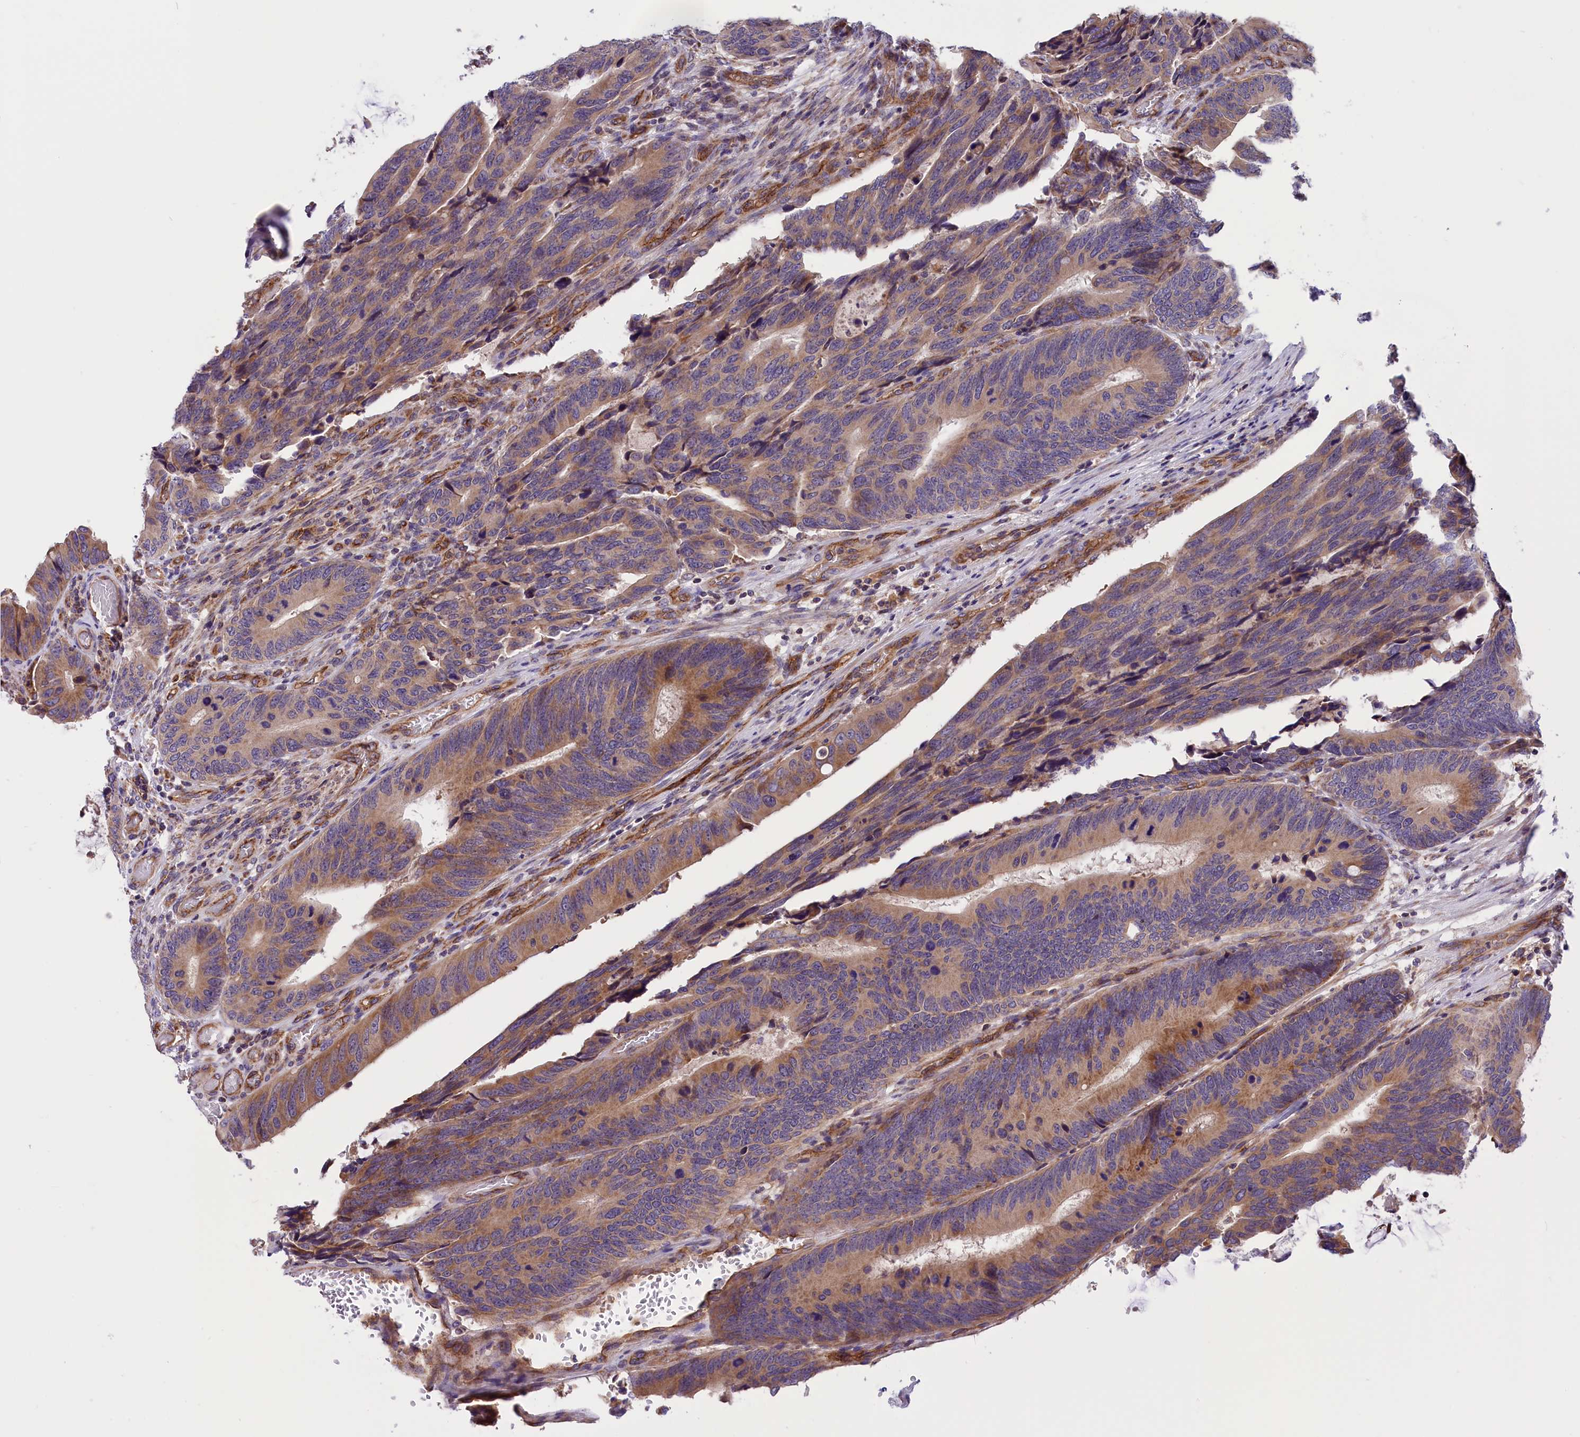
{"staining": {"intensity": "moderate", "quantity": "<25%", "location": "cytoplasmic/membranous"}, "tissue": "colorectal cancer", "cell_type": "Tumor cells", "image_type": "cancer", "snomed": [{"axis": "morphology", "description": "Adenocarcinoma, NOS"}, {"axis": "topography", "description": "Colon"}], "caption": "This is a photomicrograph of immunohistochemistry staining of colorectal cancer, which shows moderate staining in the cytoplasmic/membranous of tumor cells.", "gene": "DNAJB9", "patient": {"sex": "male", "age": 87}}